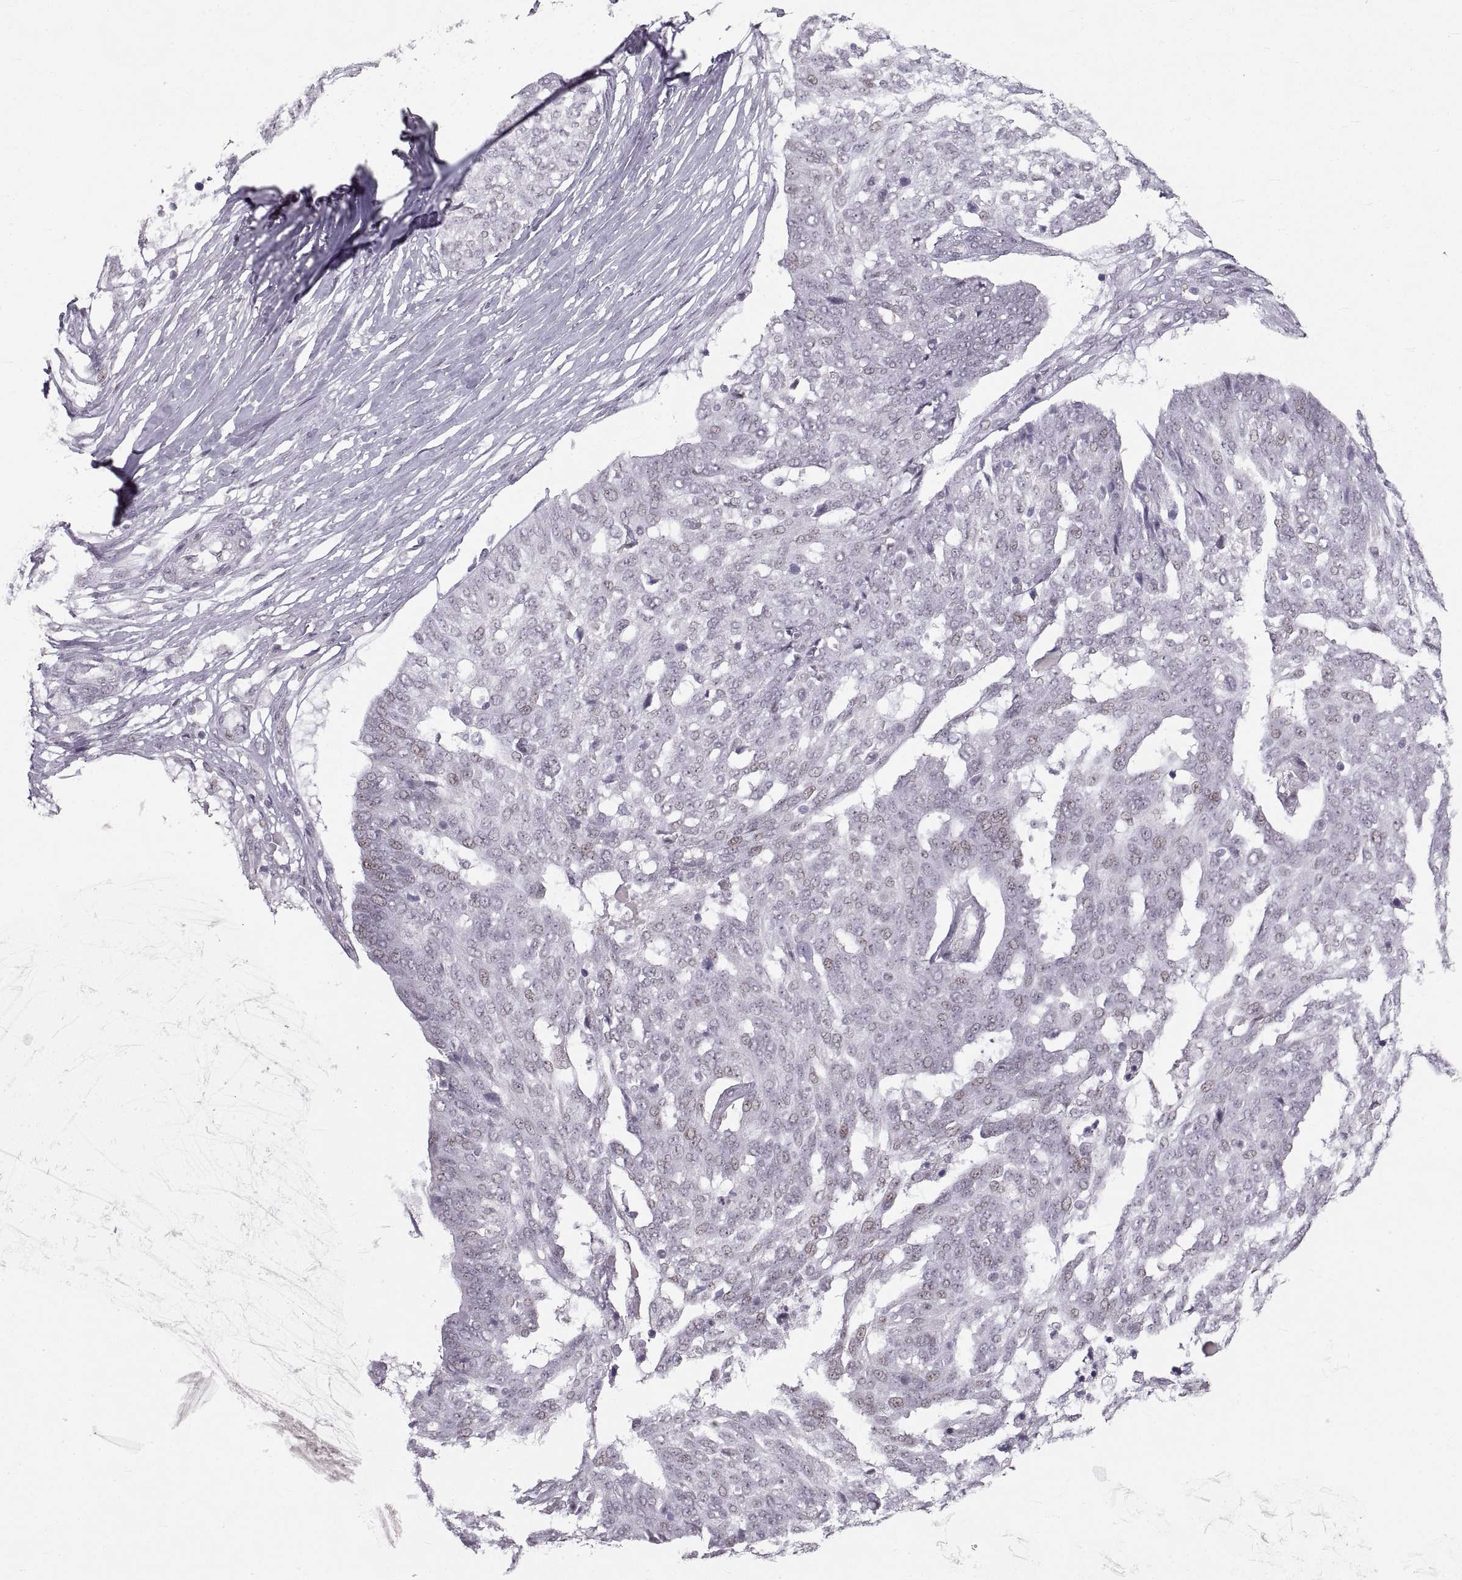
{"staining": {"intensity": "negative", "quantity": "none", "location": "none"}, "tissue": "ovarian cancer", "cell_type": "Tumor cells", "image_type": "cancer", "snomed": [{"axis": "morphology", "description": "Cystadenocarcinoma, serous, NOS"}, {"axis": "topography", "description": "Ovary"}], "caption": "Ovarian cancer stained for a protein using immunohistochemistry (IHC) demonstrates no expression tumor cells.", "gene": "NANOS3", "patient": {"sex": "female", "age": 67}}